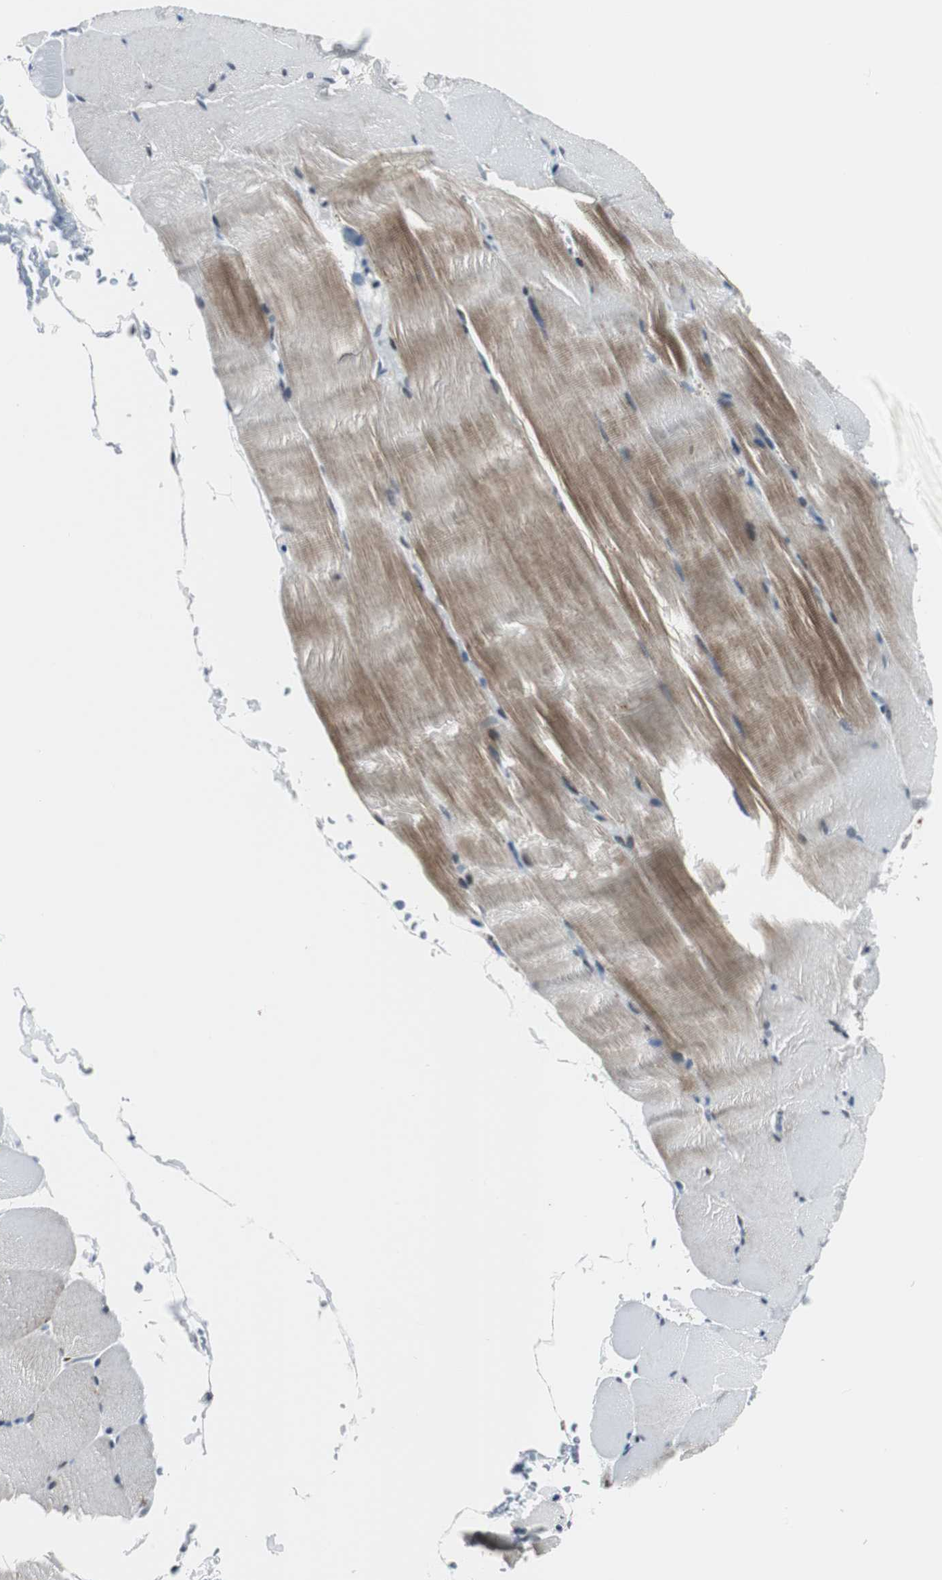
{"staining": {"intensity": "weak", "quantity": "25%-75%", "location": "cytoplasmic/membranous"}, "tissue": "skeletal muscle", "cell_type": "Myocytes", "image_type": "normal", "snomed": [{"axis": "morphology", "description": "Normal tissue, NOS"}, {"axis": "topography", "description": "Skeletal muscle"}, {"axis": "topography", "description": "Parathyroid gland"}], "caption": "A high-resolution photomicrograph shows immunohistochemistry (IHC) staining of unremarkable skeletal muscle, which shows weak cytoplasmic/membranous staining in about 25%-75% of myocytes.", "gene": "MTA1", "patient": {"sex": "female", "age": 37}}